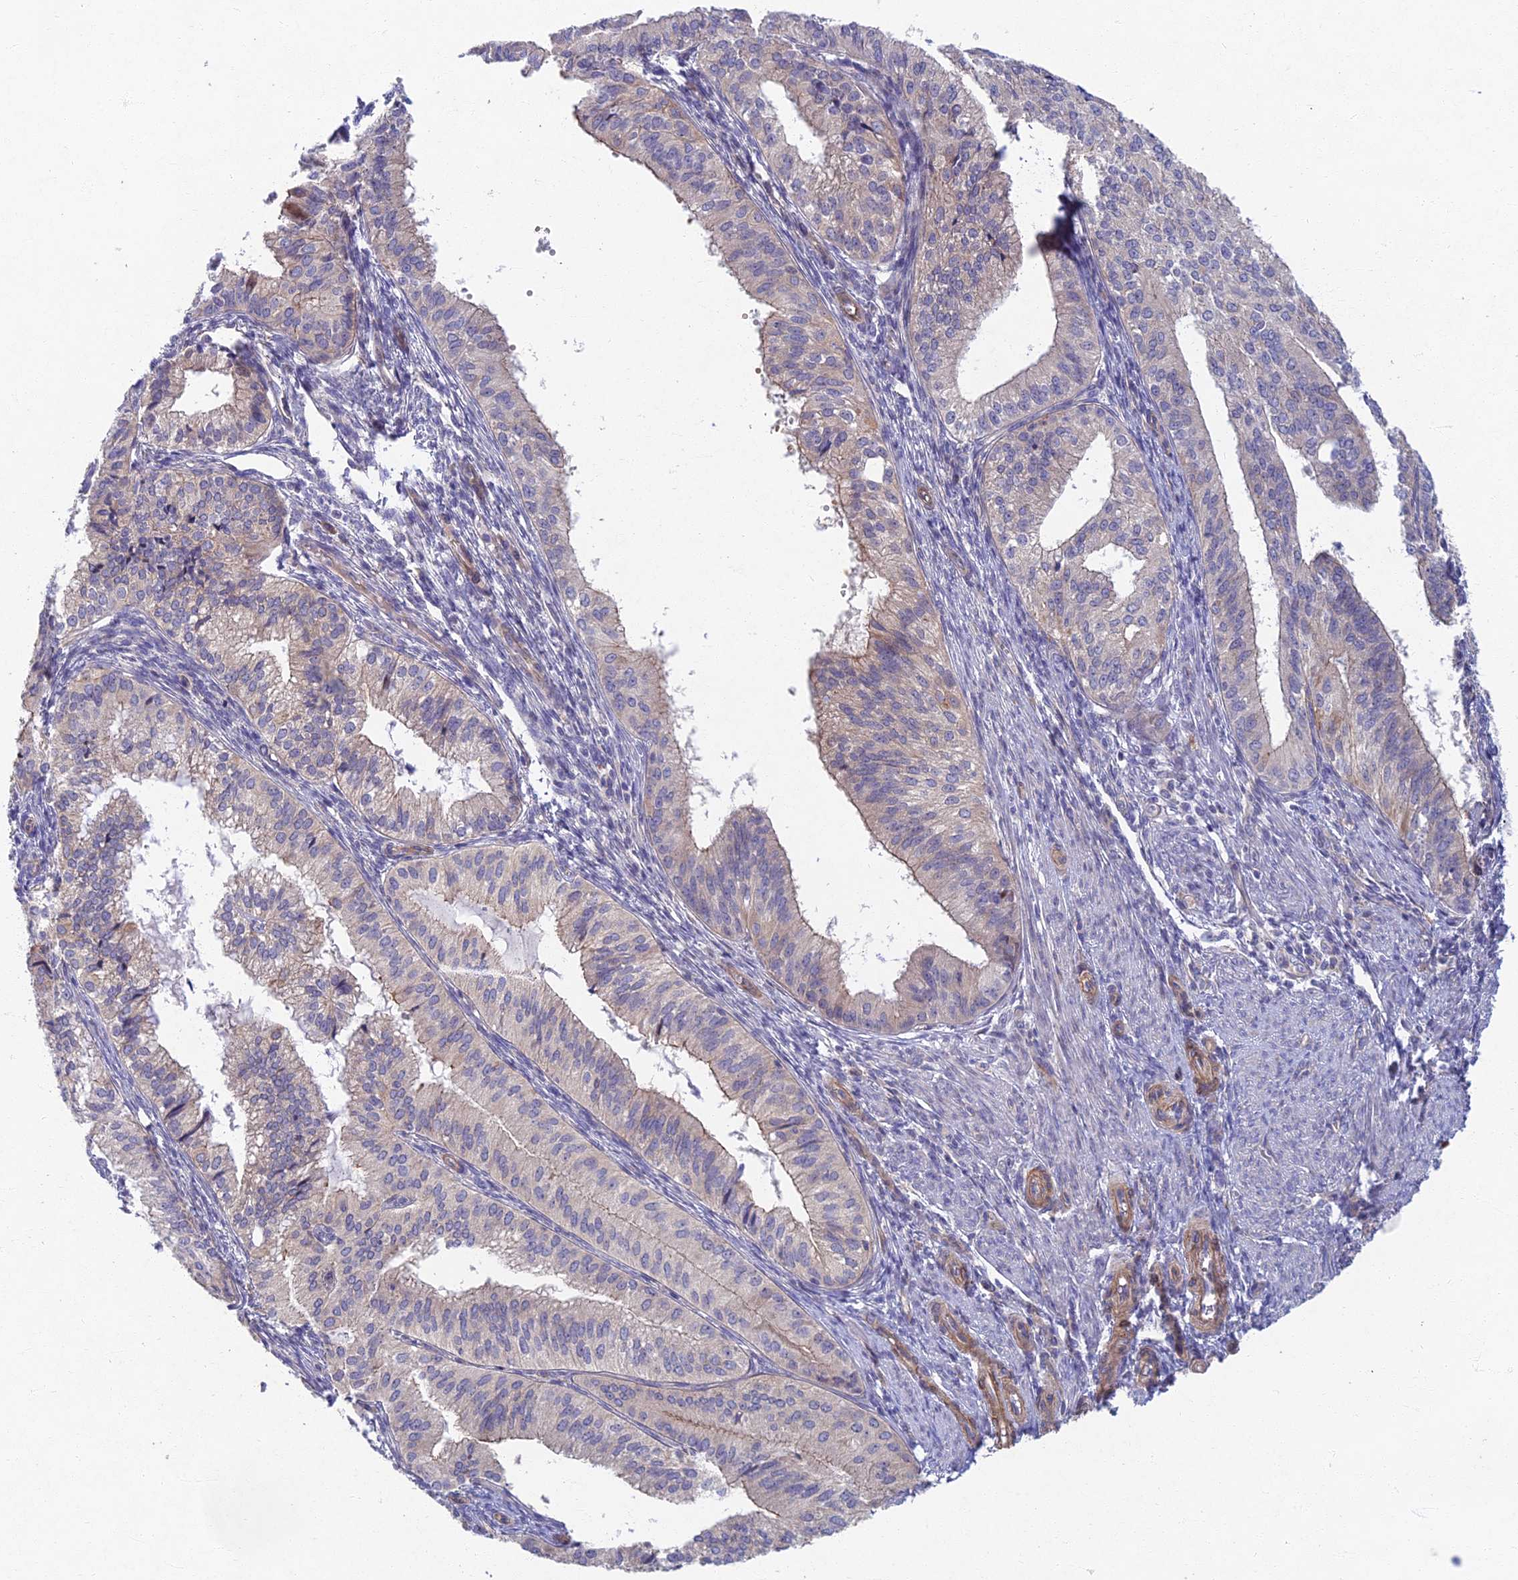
{"staining": {"intensity": "moderate", "quantity": "<25%", "location": "cytoplasmic/membranous"}, "tissue": "endometrial cancer", "cell_type": "Tumor cells", "image_type": "cancer", "snomed": [{"axis": "morphology", "description": "Adenocarcinoma, NOS"}, {"axis": "topography", "description": "Endometrium"}], "caption": "Protein analysis of endometrial adenocarcinoma tissue shows moderate cytoplasmic/membranous positivity in about <25% of tumor cells.", "gene": "RHBDL2", "patient": {"sex": "female", "age": 50}}